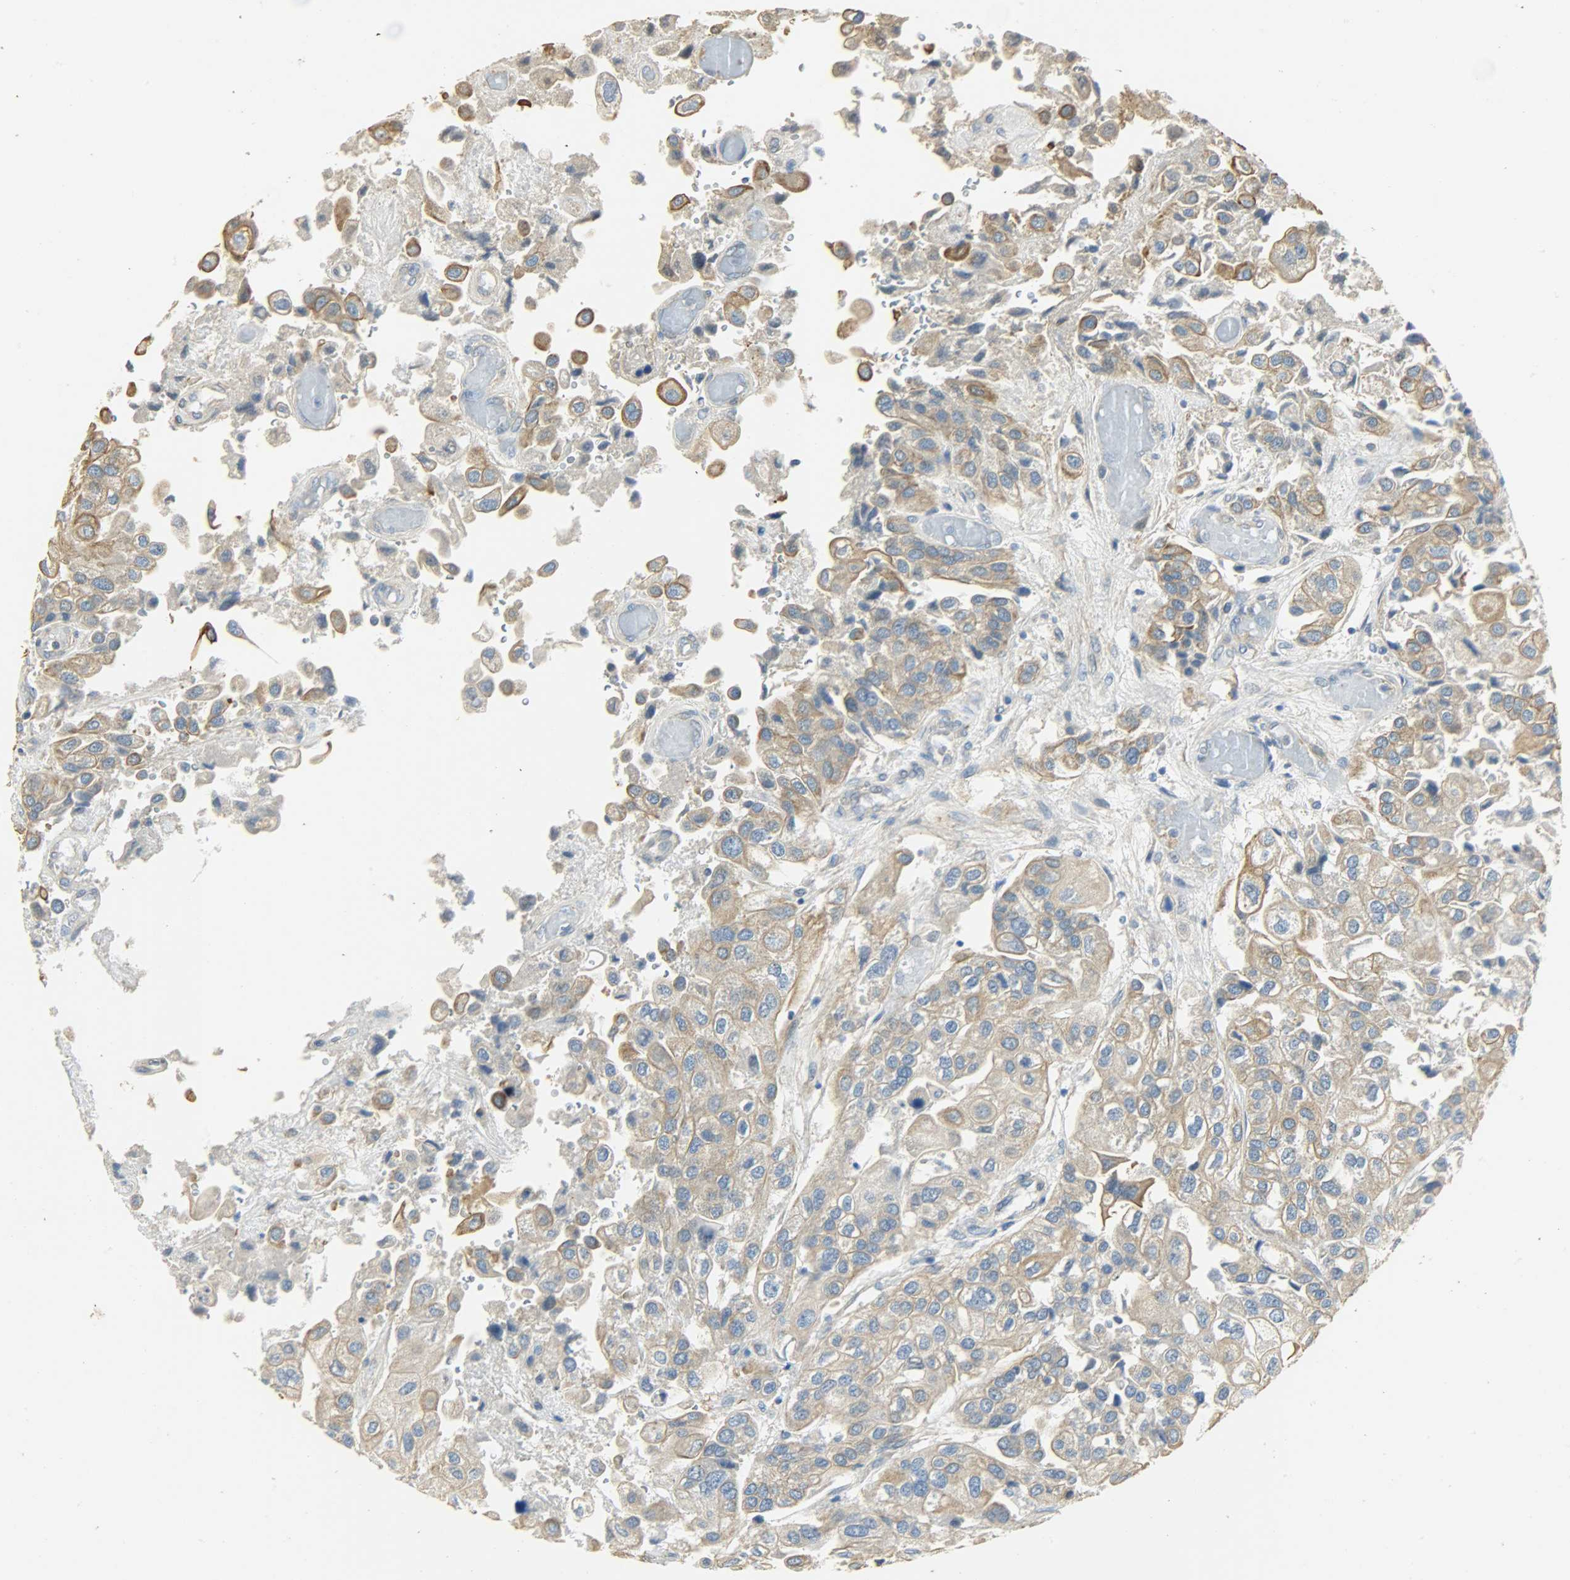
{"staining": {"intensity": "moderate", "quantity": ">75%", "location": "cytoplasmic/membranous"}, "tissue": "urothelial cancer", "cell_type": "Tumor cells", "image_type": "cancer", "snomed": [{"axis": "morphology", "description": "Urothelial carcinoma, High grade"}, {"axis": "topography", "description": "Urinary bladder"}], "caption": "Immunohistochemistry (IHC) photomicrograph of neoplastic tissue: urothelial carcinoma (high-grade) stained using IHC exhibits medium levels of moderate protein expression localized specifically in the cytoplasmic/membranous of tumor cells, appearing as a cytoplasmic/membranous brown color.", "gene": "USP13", "patient": {"sex": "female", "age": 64}}